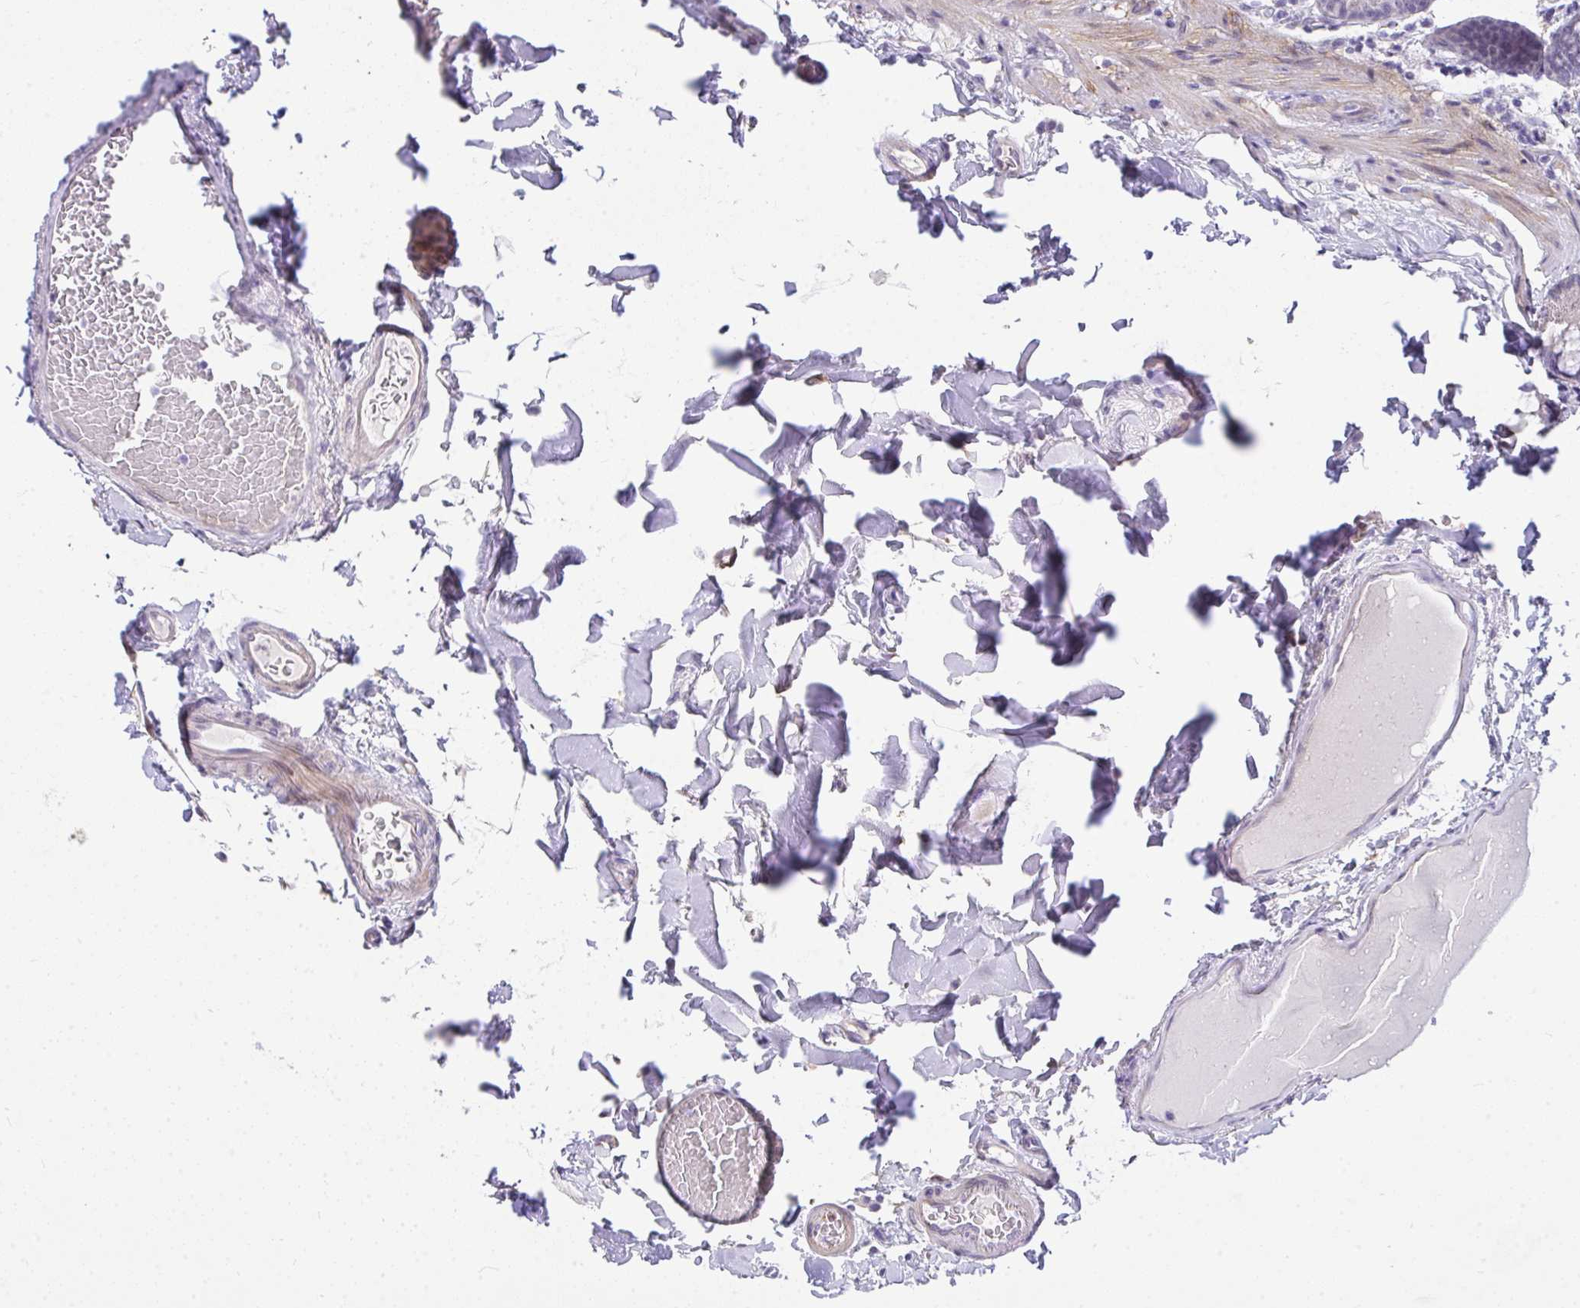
{"staining": {"intensity": "negative", "quantity": "none", "location": "none"}, "tissue": "small intestine", "cell_type": "Glandular cells", "image_type": "normal", "snomed": [{"axis": "morphology", "description": "Normal tissue, NOS"}, {"axis": "topography", "description": "Small intestine"}], "caption": "DAB immunohistochemical staining of unremarkable human small intestine demonstrates no significant positivity in glandular cells. (Brightfield microscopy of DAB (3,3'-diaminobenzidine) immunohistochemistry (IHC) at high magnification).", "gene": "NFXL1", "patient": {"sex": "male", "age": 70}}